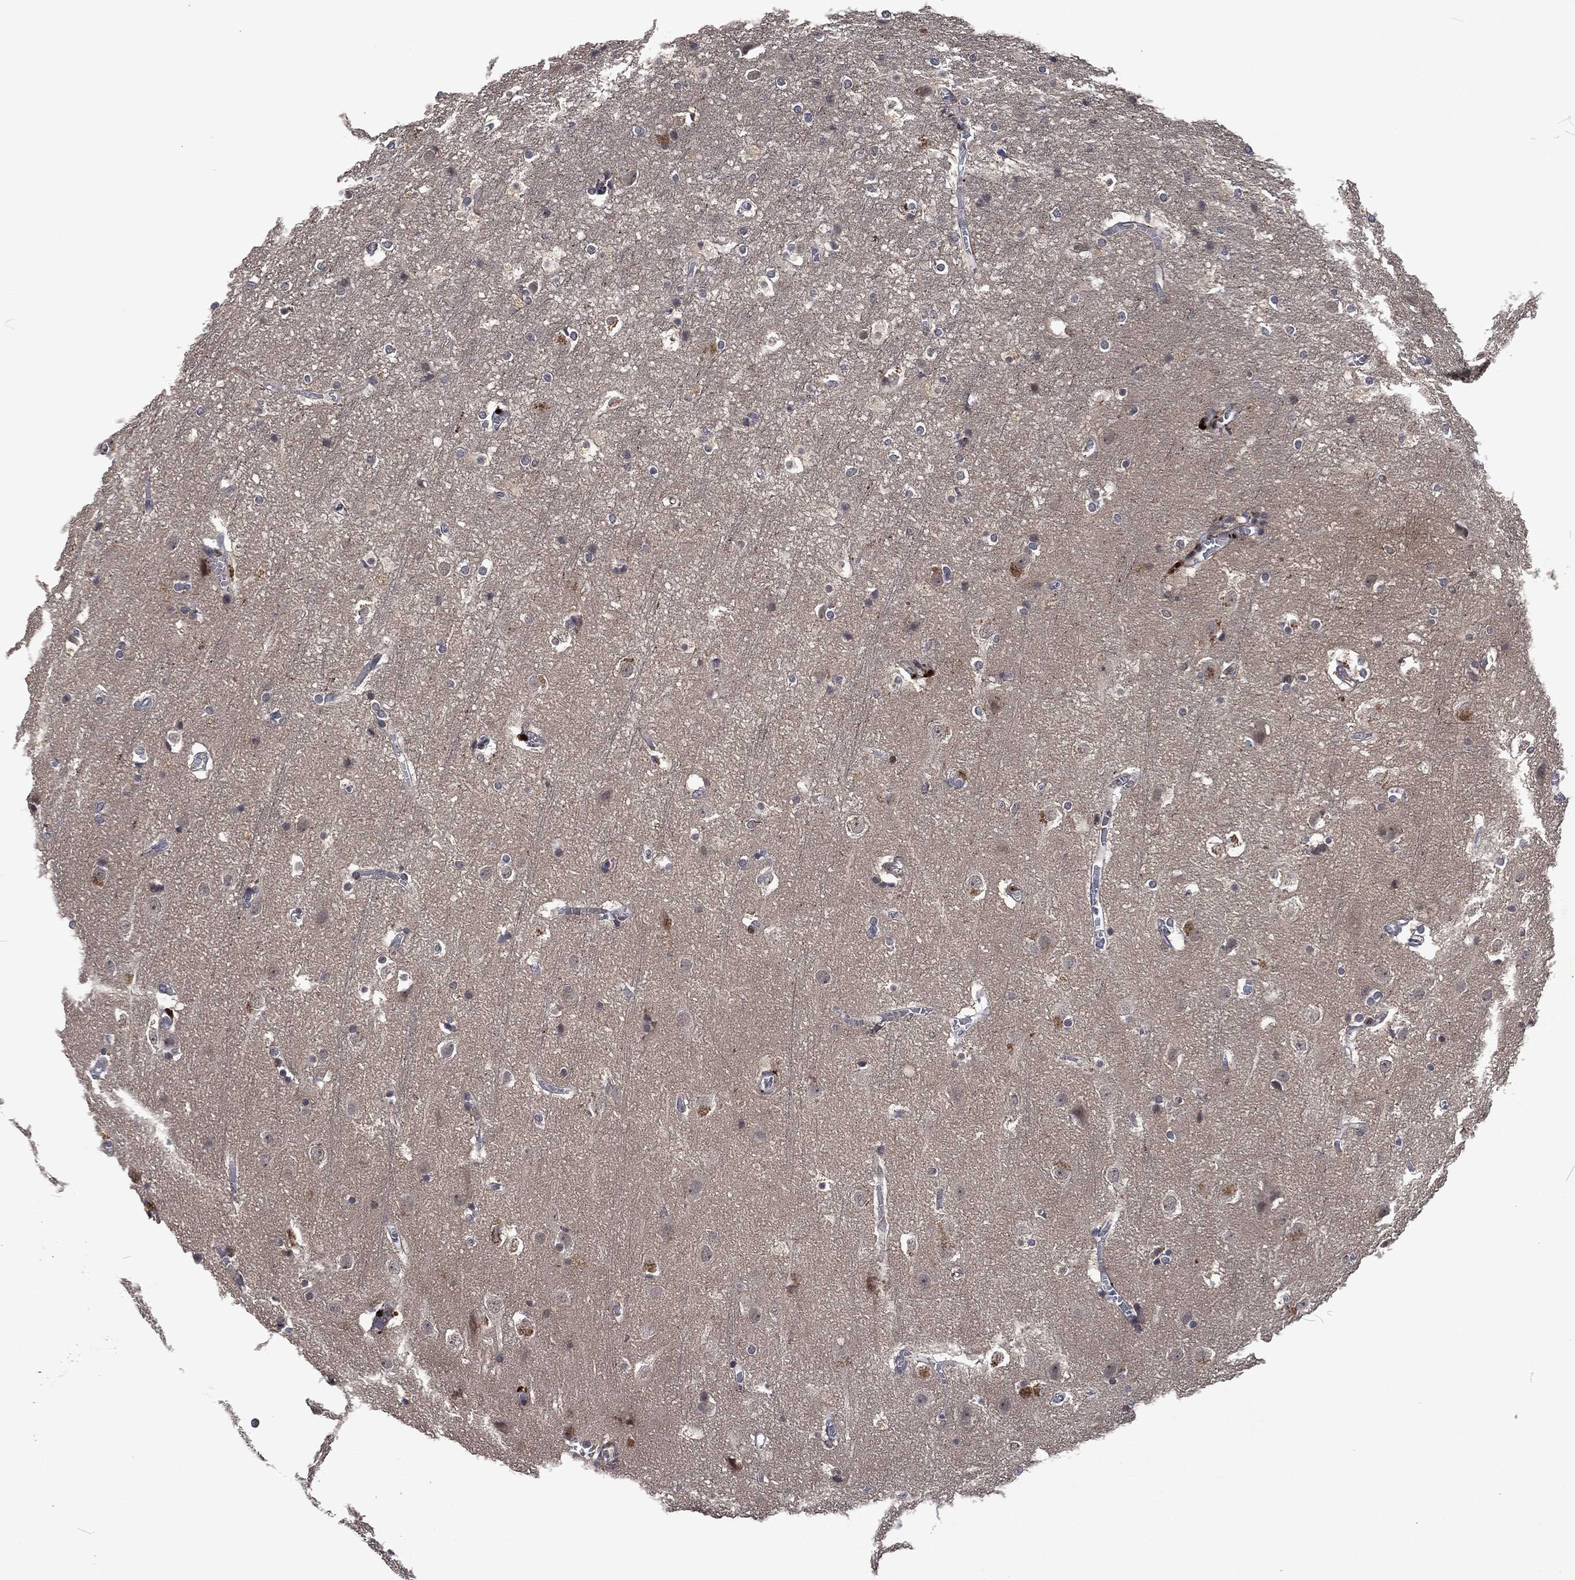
{"staining": {"intensity": "negative", "quantity": "none", "location": "none"}, "tissue": "cerebral cortex", "cell_type": "Endothelial cells", "image_type": "normal", "snomed": [{"axis": "morphology", "description": "Normal tissue, NOS"}, {"axis": "topography", "description": "Cerebral cortex"}], "caption": "Immunohistochemical staining of benign cerebral cortex exhibits no significant expression in endothelial cells. Brightfield microscopy of IHC stained with DAB (brown) and hematoxylin (blue), captured at high magnification.", "gene": "EGFR", "patient": {"sex": "male", "age": 59}}